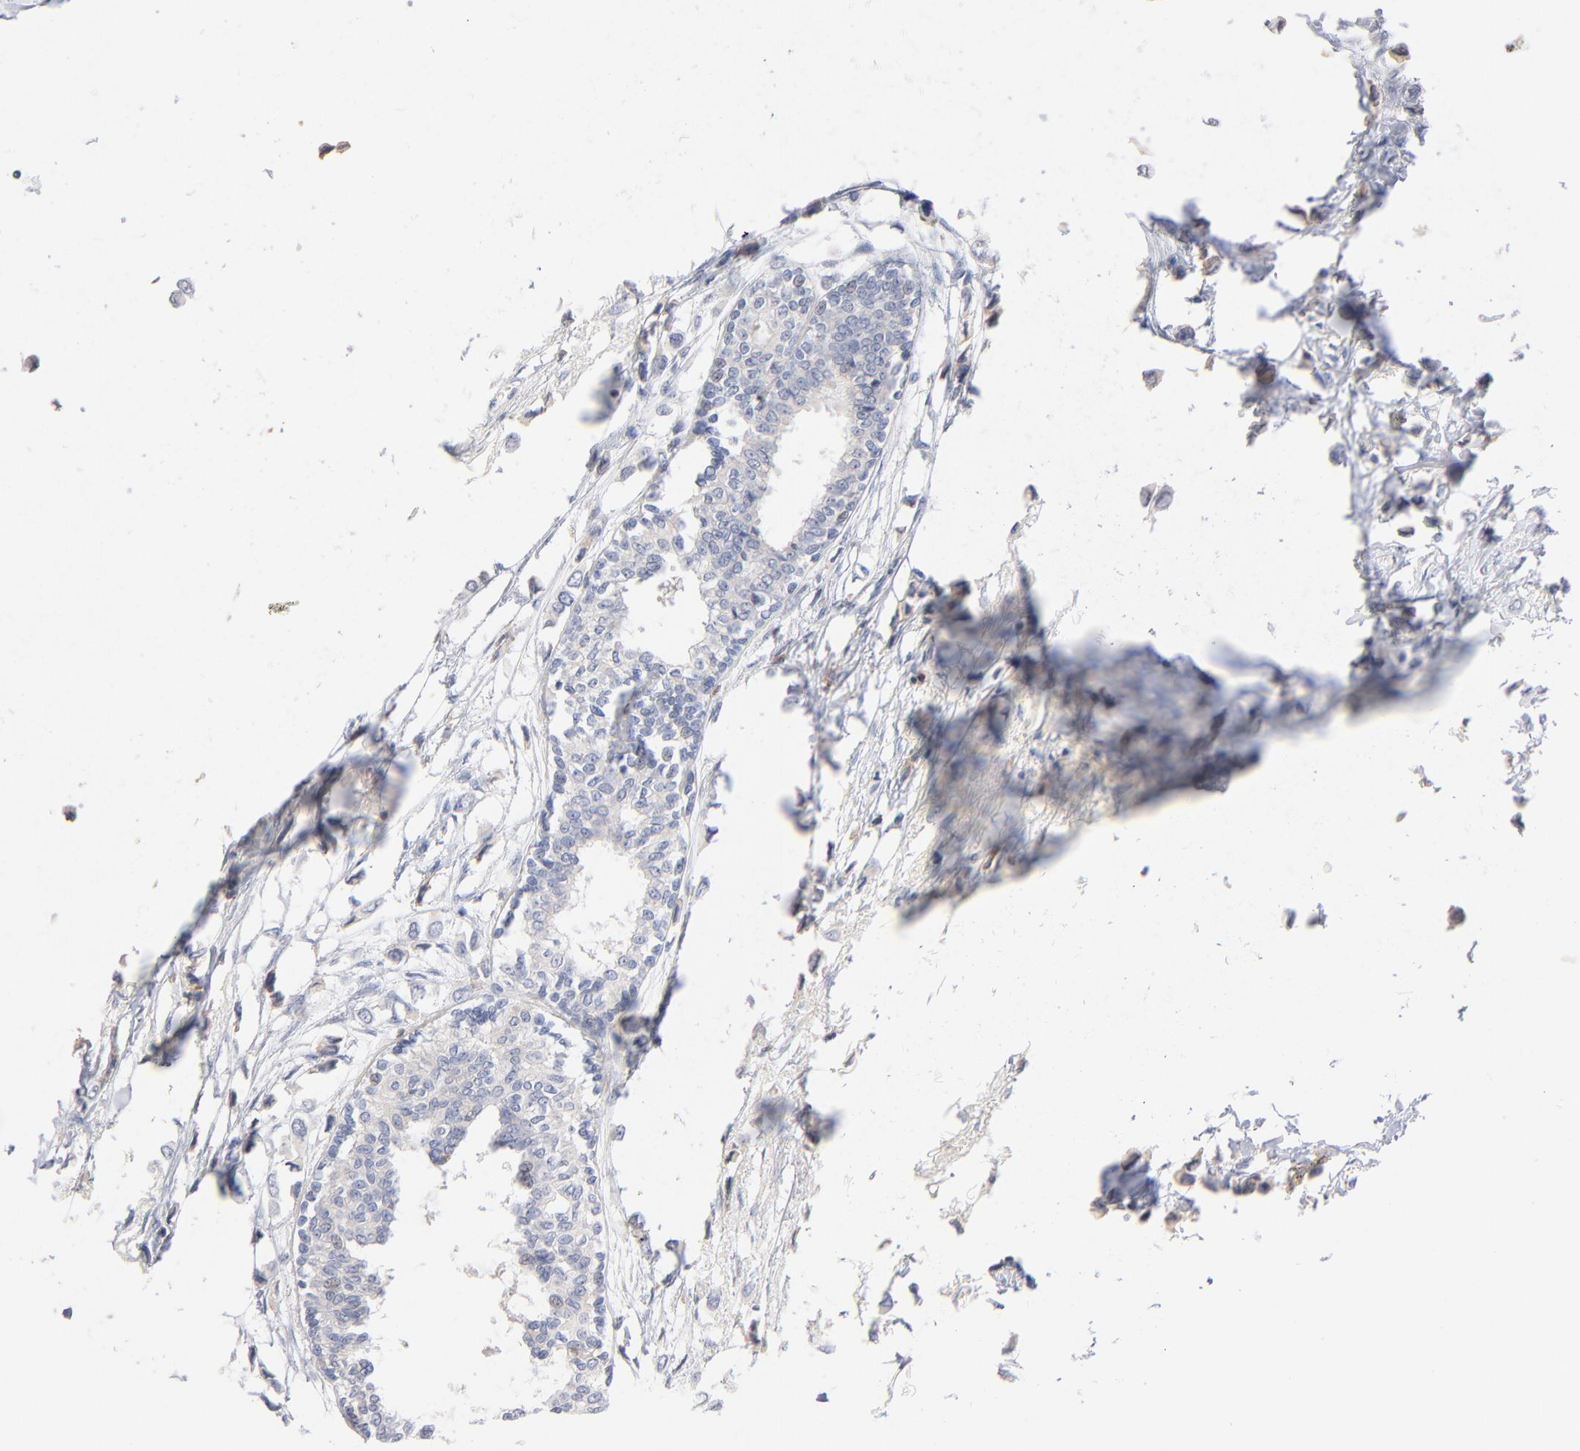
{"staining": {"intensity": "negative", "quantity": "none", "location": "none"}, "tissue": "breast cancer", "cell_type": "Tumor cells", "image_type": "cancer", "snomed": [{"axis": "morphology", "description": "Lobular carcinoma"}, {"axis": "topography", "description": "Breast"}], "caption": "This is a image of immunohistochemistry staining of lobular carcinoma (breast), which shows no expression in tumor cells.", "gene": "F12", "patient": {"sex": "female", "age": 51}}